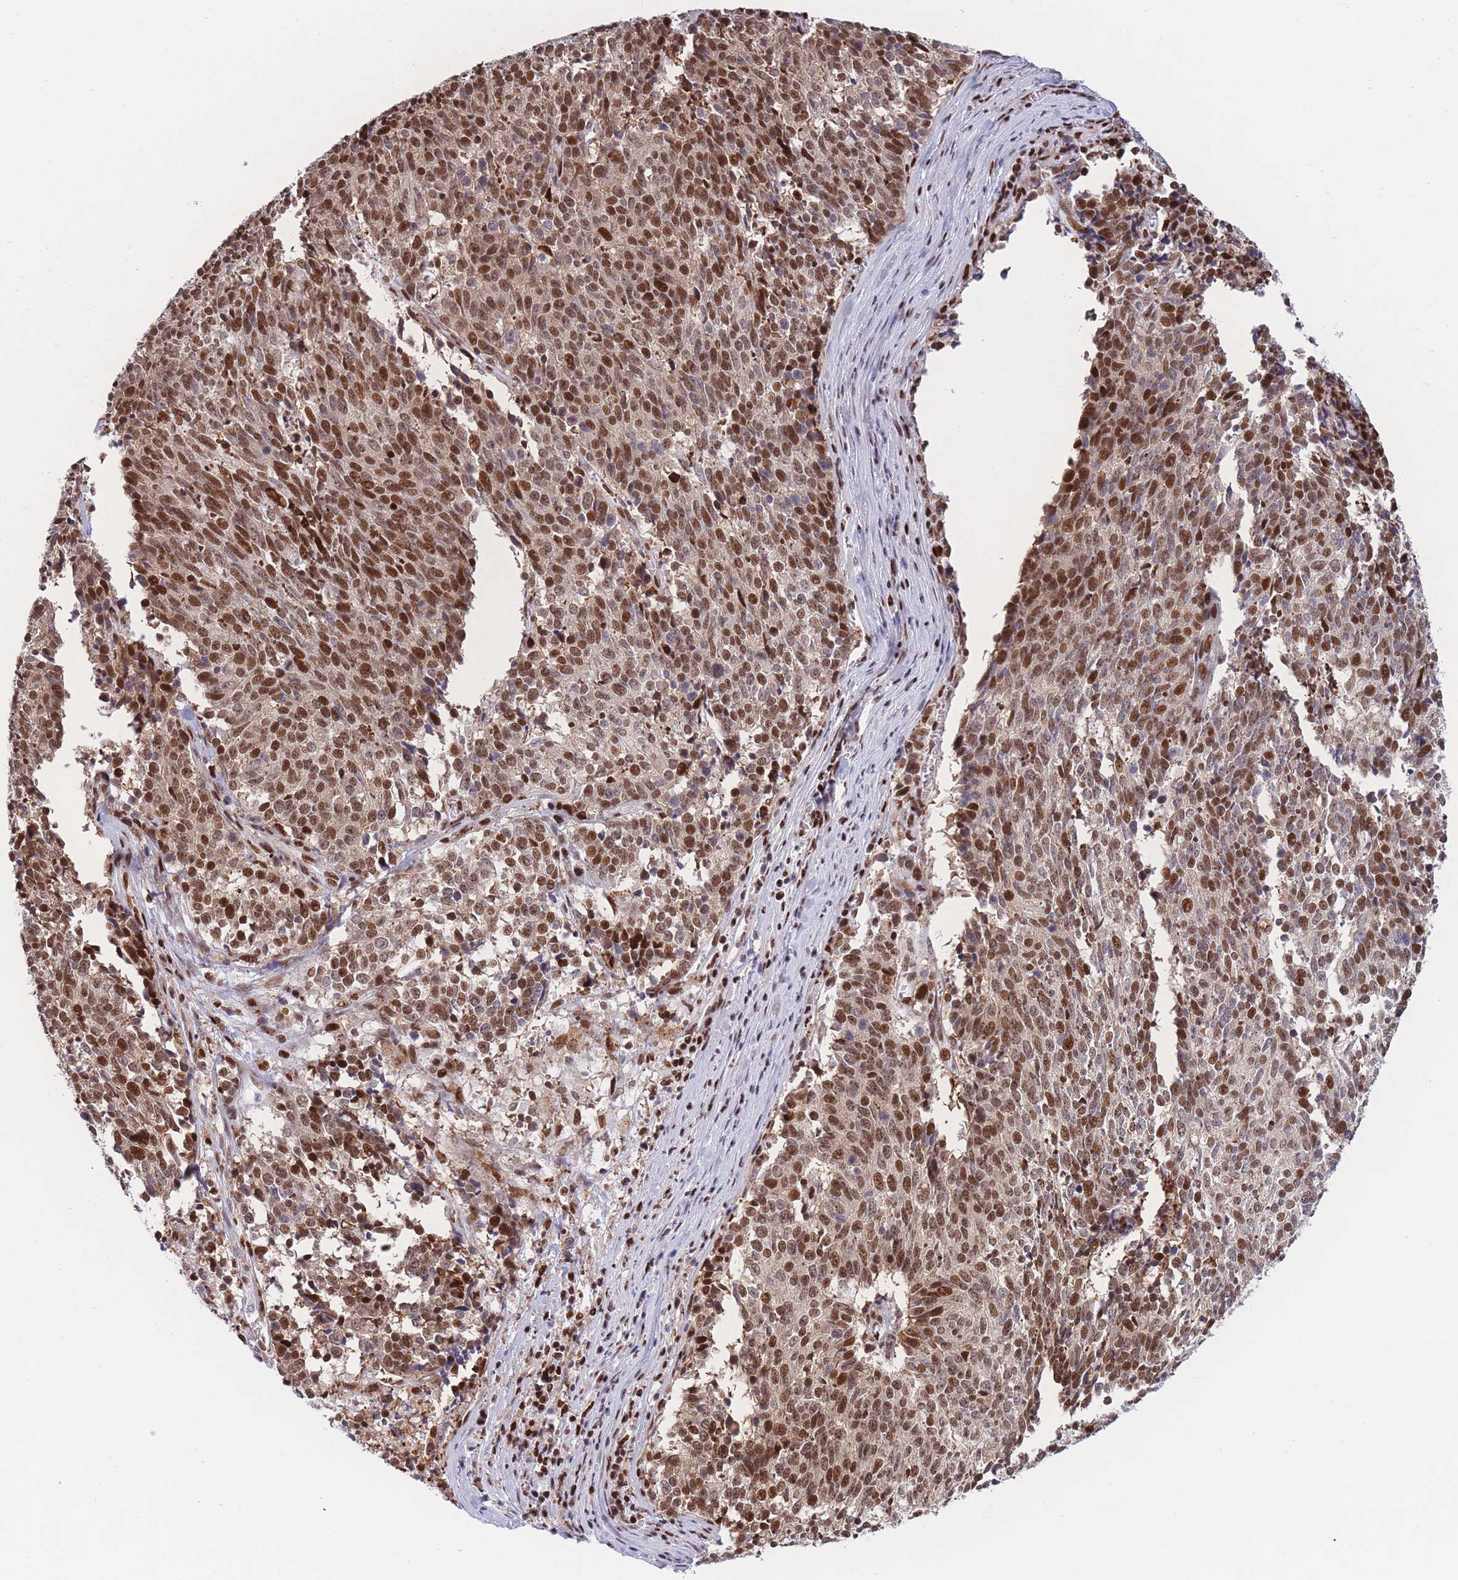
{"staining": {"intensity": "strong", "quantity": ">75%", "location": "nuclear"}, "tissue": "cervical cancer", "cell_type": "Tumor cells", "image_type": "cancer", "snomed": [{"axis": "morphology", "description": "Squamous cell carcinoma, NOS"}, {"axis": "topography", "description": "Cervix"}], "caption": "Immunohistochemistry (DAB (3,3'-diaminobenzidine)) staining of squamous cell carcinoma (cervical) displays strong nuclear protein positivity in approximately >75% of tumor cells. Using DAB (3,3'-diaminobenzidine) (brown) and hematoxylin (blue) stains, captured at high magnification using brightfield microscopy.", "gene": "DNAJC3", "patient": {"sex": "female", "age": 29}}